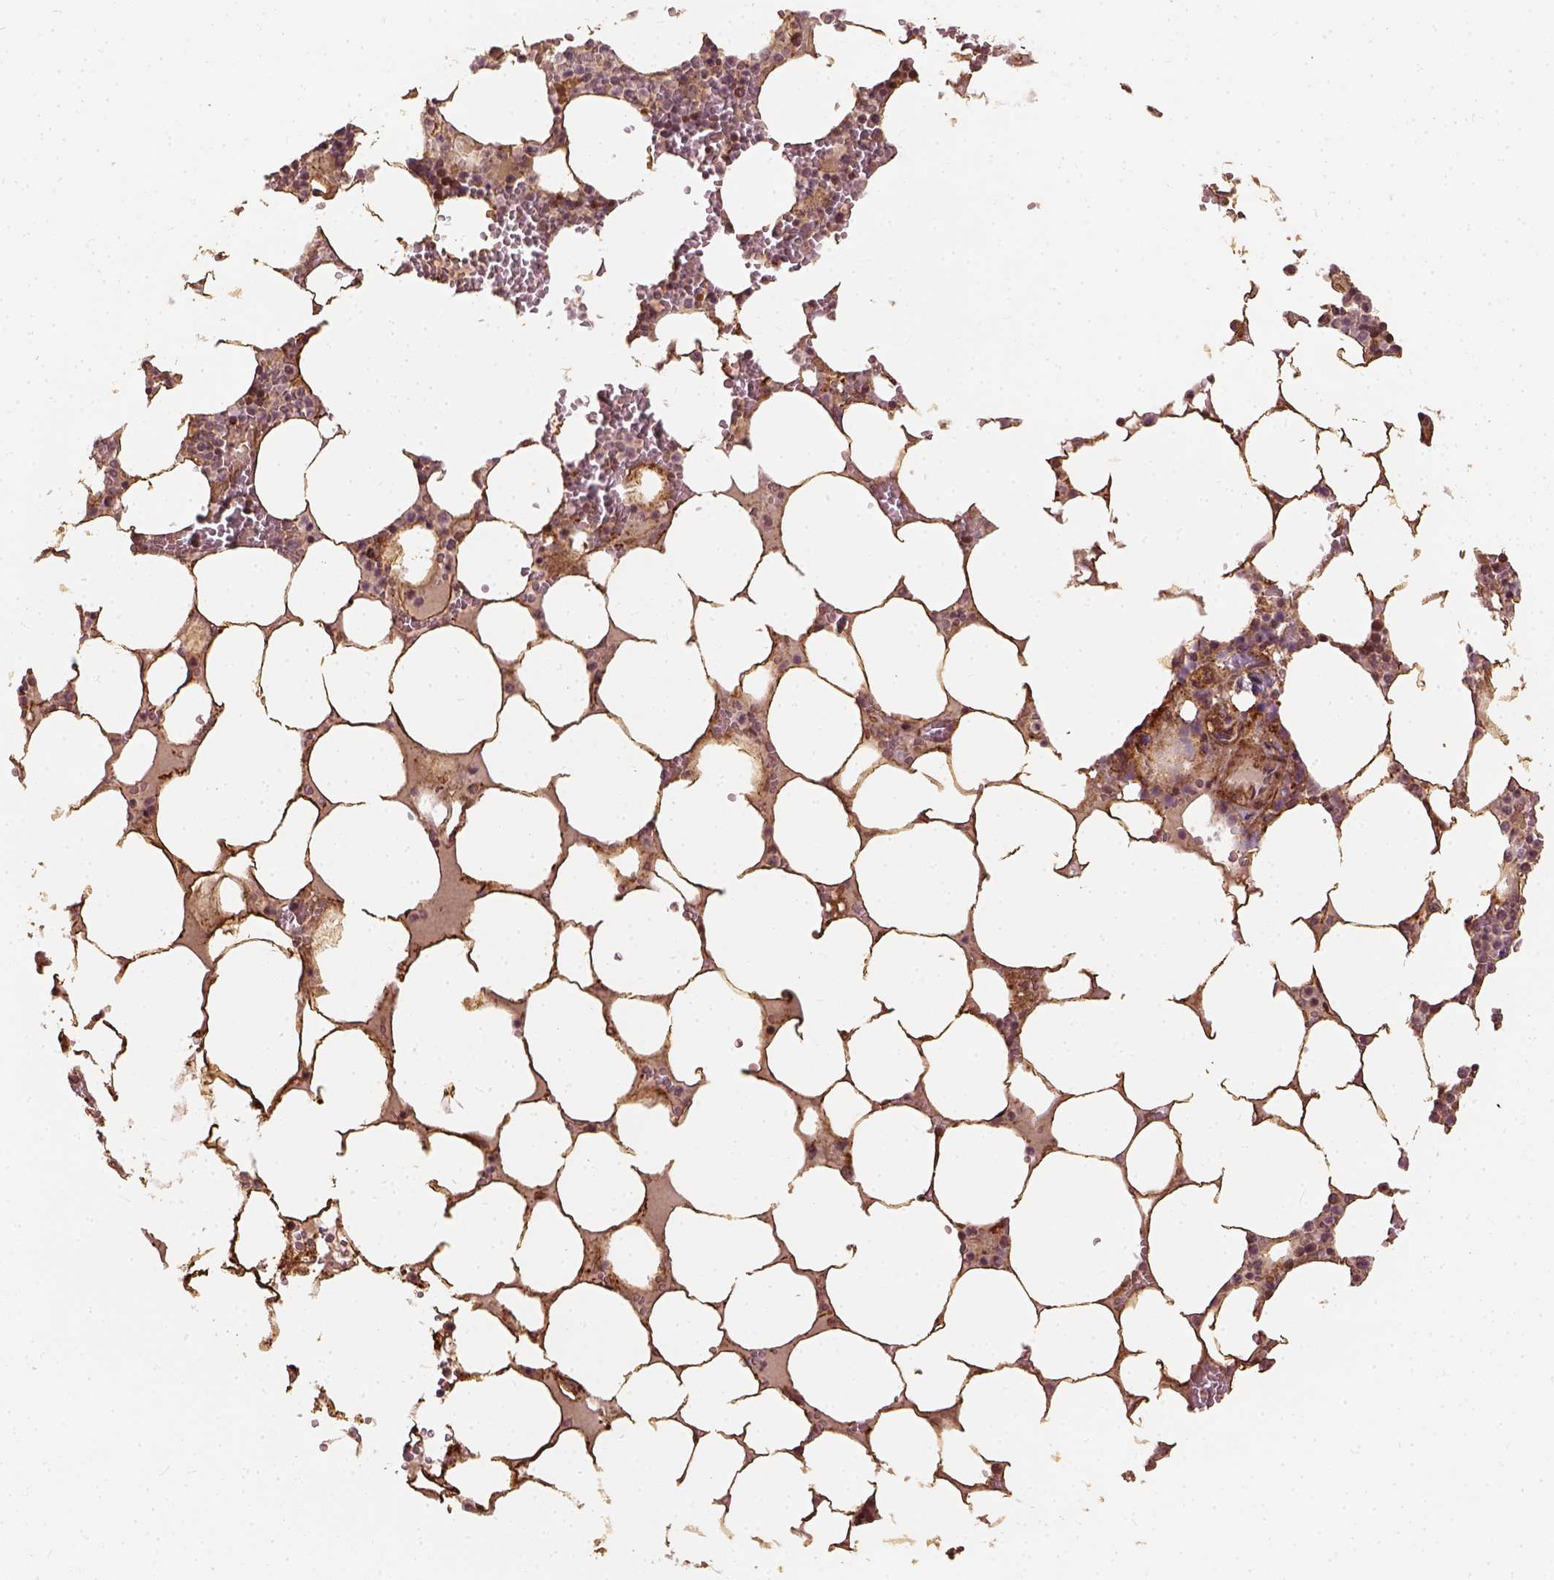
{"staining": {"intensity": "moderate", "quantity": "25%-75%", "location": "cytoplasmic/membranous"}, "tissue": "bone marrow", "cell_type": "Hematopoietic cells", "image_type": "normal", "snomed": [{"axis": "morphology", "description": "Normal tissue, NOS"}, {"axis": "topography", "description": "Bone marrow"}], "caption": "Bone marrow stained for a protein (brown) shows moderate cytoplasmic/membranous positive staining in about 25%-75% of hematopoietic cells.", "gene": "VEGFA", "patient": {"sex": "male", "age": 64}}